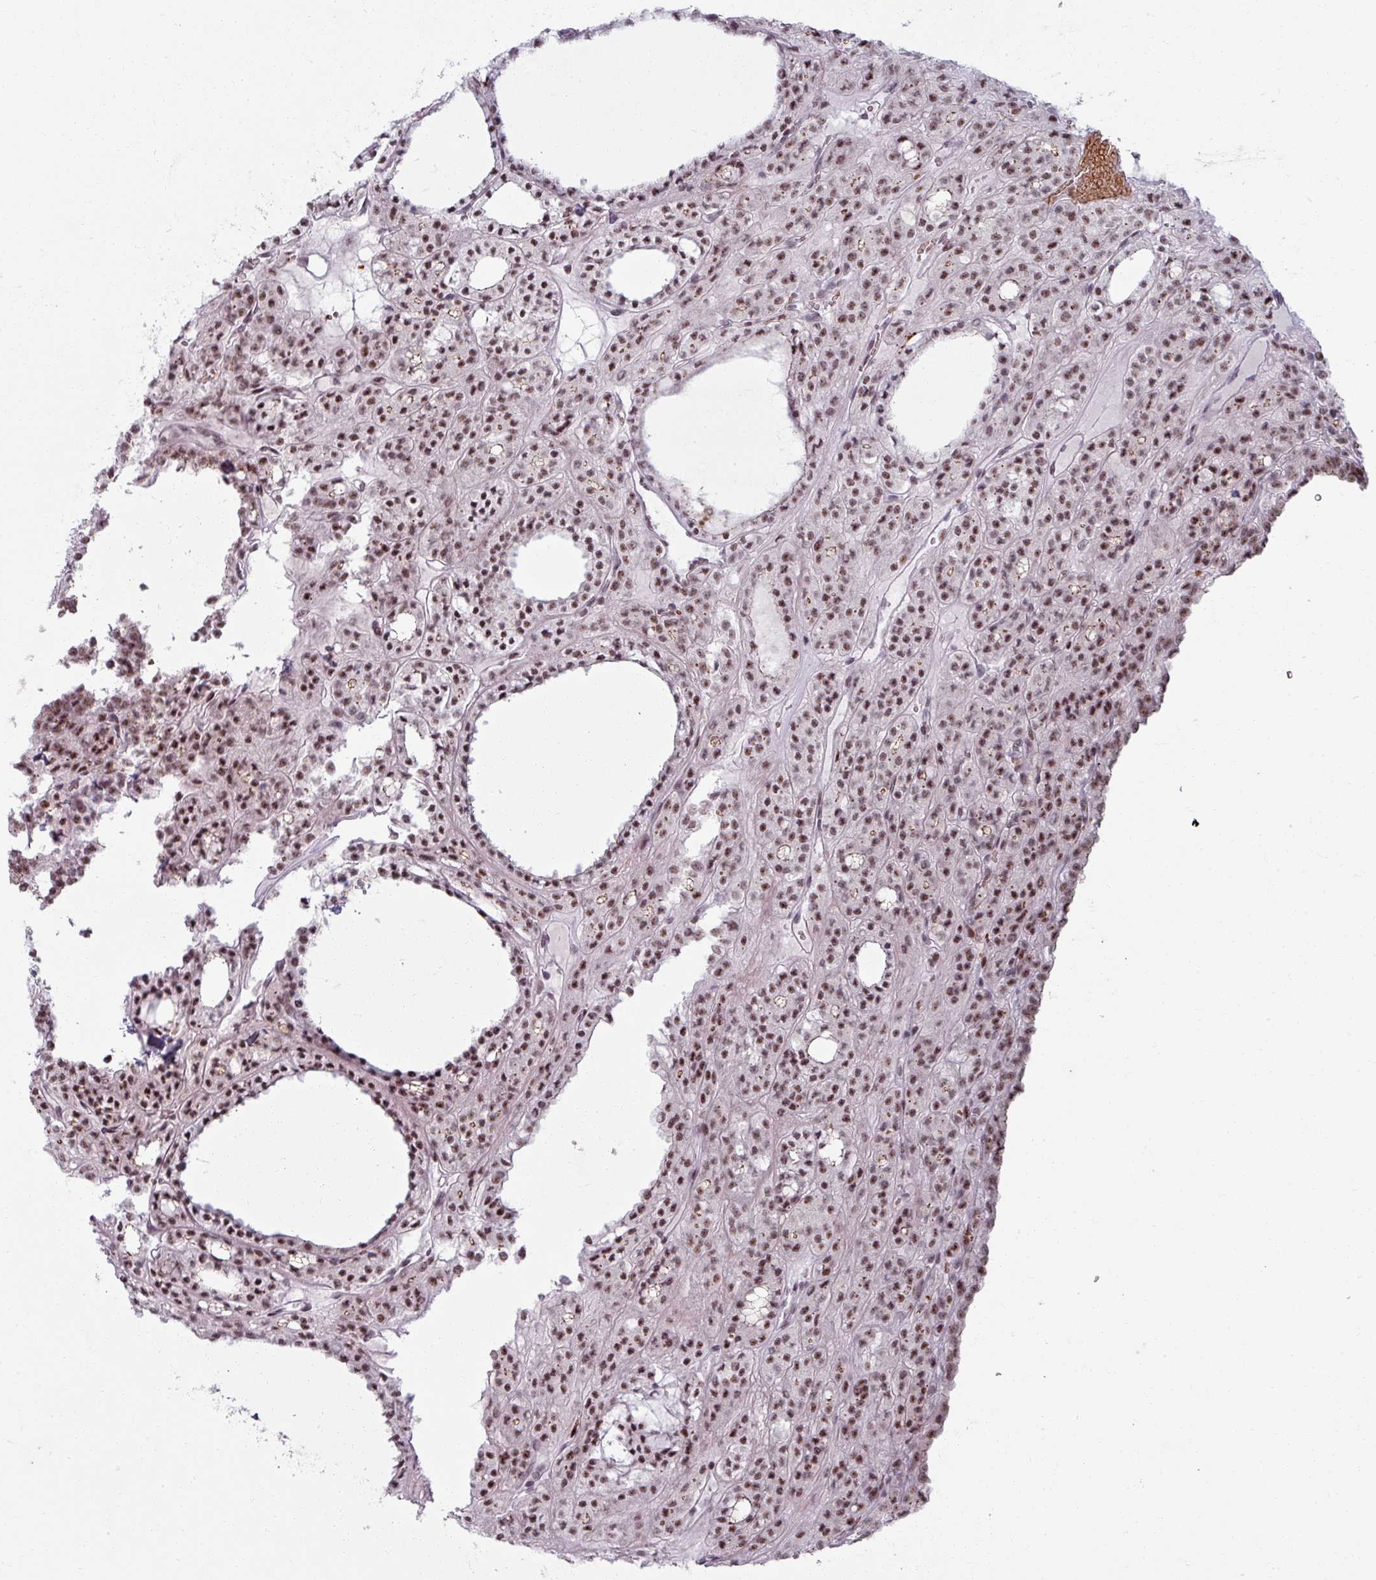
{"staining": {"intensity": "moderate", "quantity": ">75%", "location": "nuclear"}, "tissue": "thyroid cancer", "cell_type": "Tumor cells", "image_type": "cancer", "snomed": [{"axis": "morphology", "description": "Follicular adenoma carcinoma, NOS"}, {"axis": "topography", "description": "Thyroid gland"}], "caption": "Tumor cells demonstrate medium levels of moderate nuclear positivity in about >75% of cells in human follicular adenoma carcinoma (thyroid). (DAB (3,3'-diaminobenzidine) IHC with brightfield microscopy, high magnification).", "gene": "NCOR1", "patient": {"sex": "female", "age": 63}}